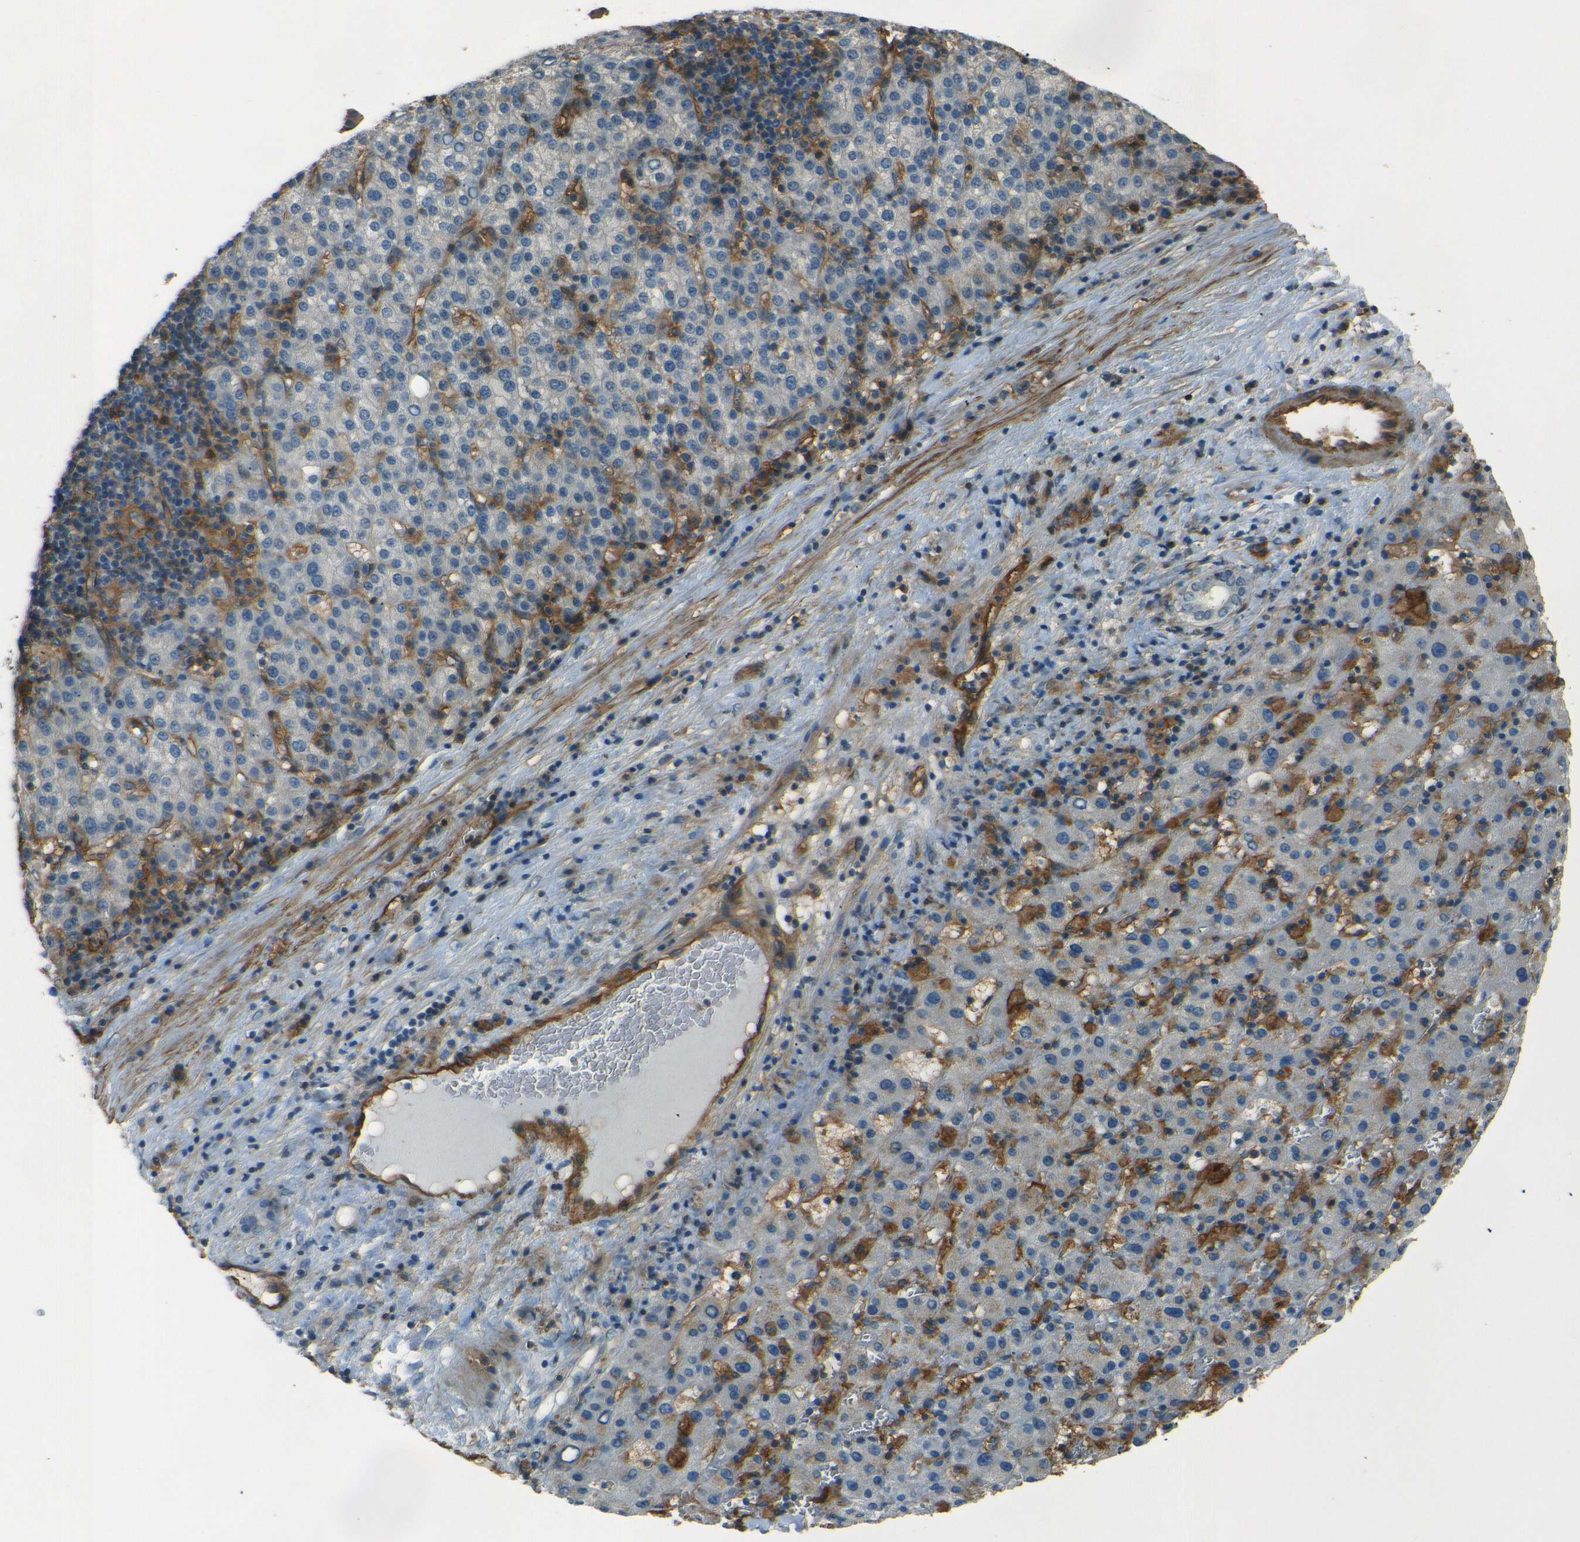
{"staining": {"intensity": "negative", "quantity": "none", "location": "none"}, "tissue": "liver cancer", "cell_type": "Tumor cells", "image_type": "cancer", "snomed": [{"axis": "morphology", "description": "Carcinoma, Hepatocellular, NOS"}, {"axis": "topography", "description": "Liver"}], "caption": "Immunohistochemistry (IHC) of human liver cancer exhibits no expression in tumor cells.", "gene": "ENTPD1", "patient": {"sex": "female", "age": 58}}